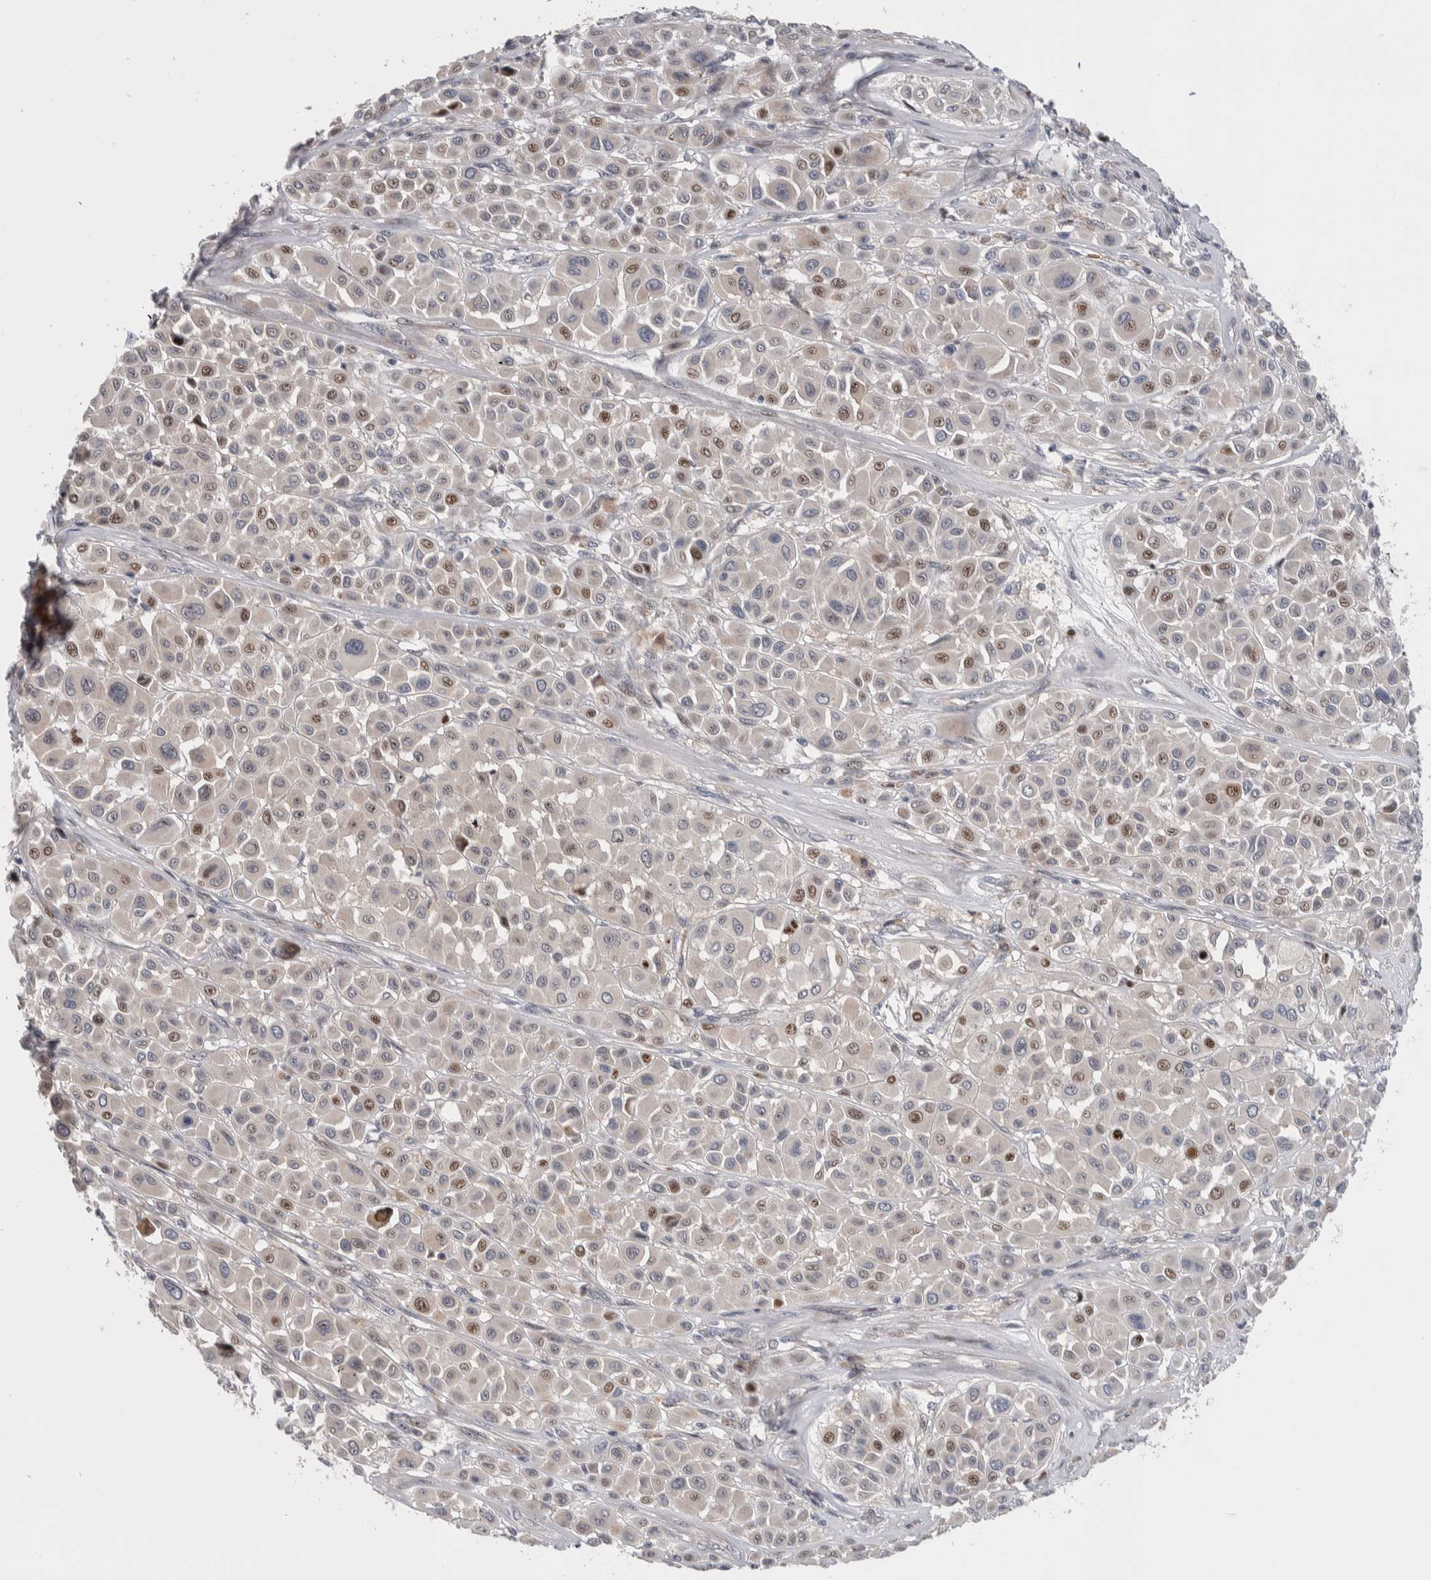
{"staining": {"intensity": "moderate", "quantity": "<25%", "location": "nuclear"}, "tissue": "melanoma", "cell_type": "Tumor cells", "image_type": "cancer", "snomed": [{"axis": "morphology", "description": "Malignant melanoma, Metastatic site"}, {"axis": "topography", "description": "Soft tissue"}], "caption": "Melanoma stained with a brown dye exhibits moderate nuclear positive expression in about <25% of tumor cells.", "gene": "PRRG4", "patient": {"sex": "male", "age": 41}}